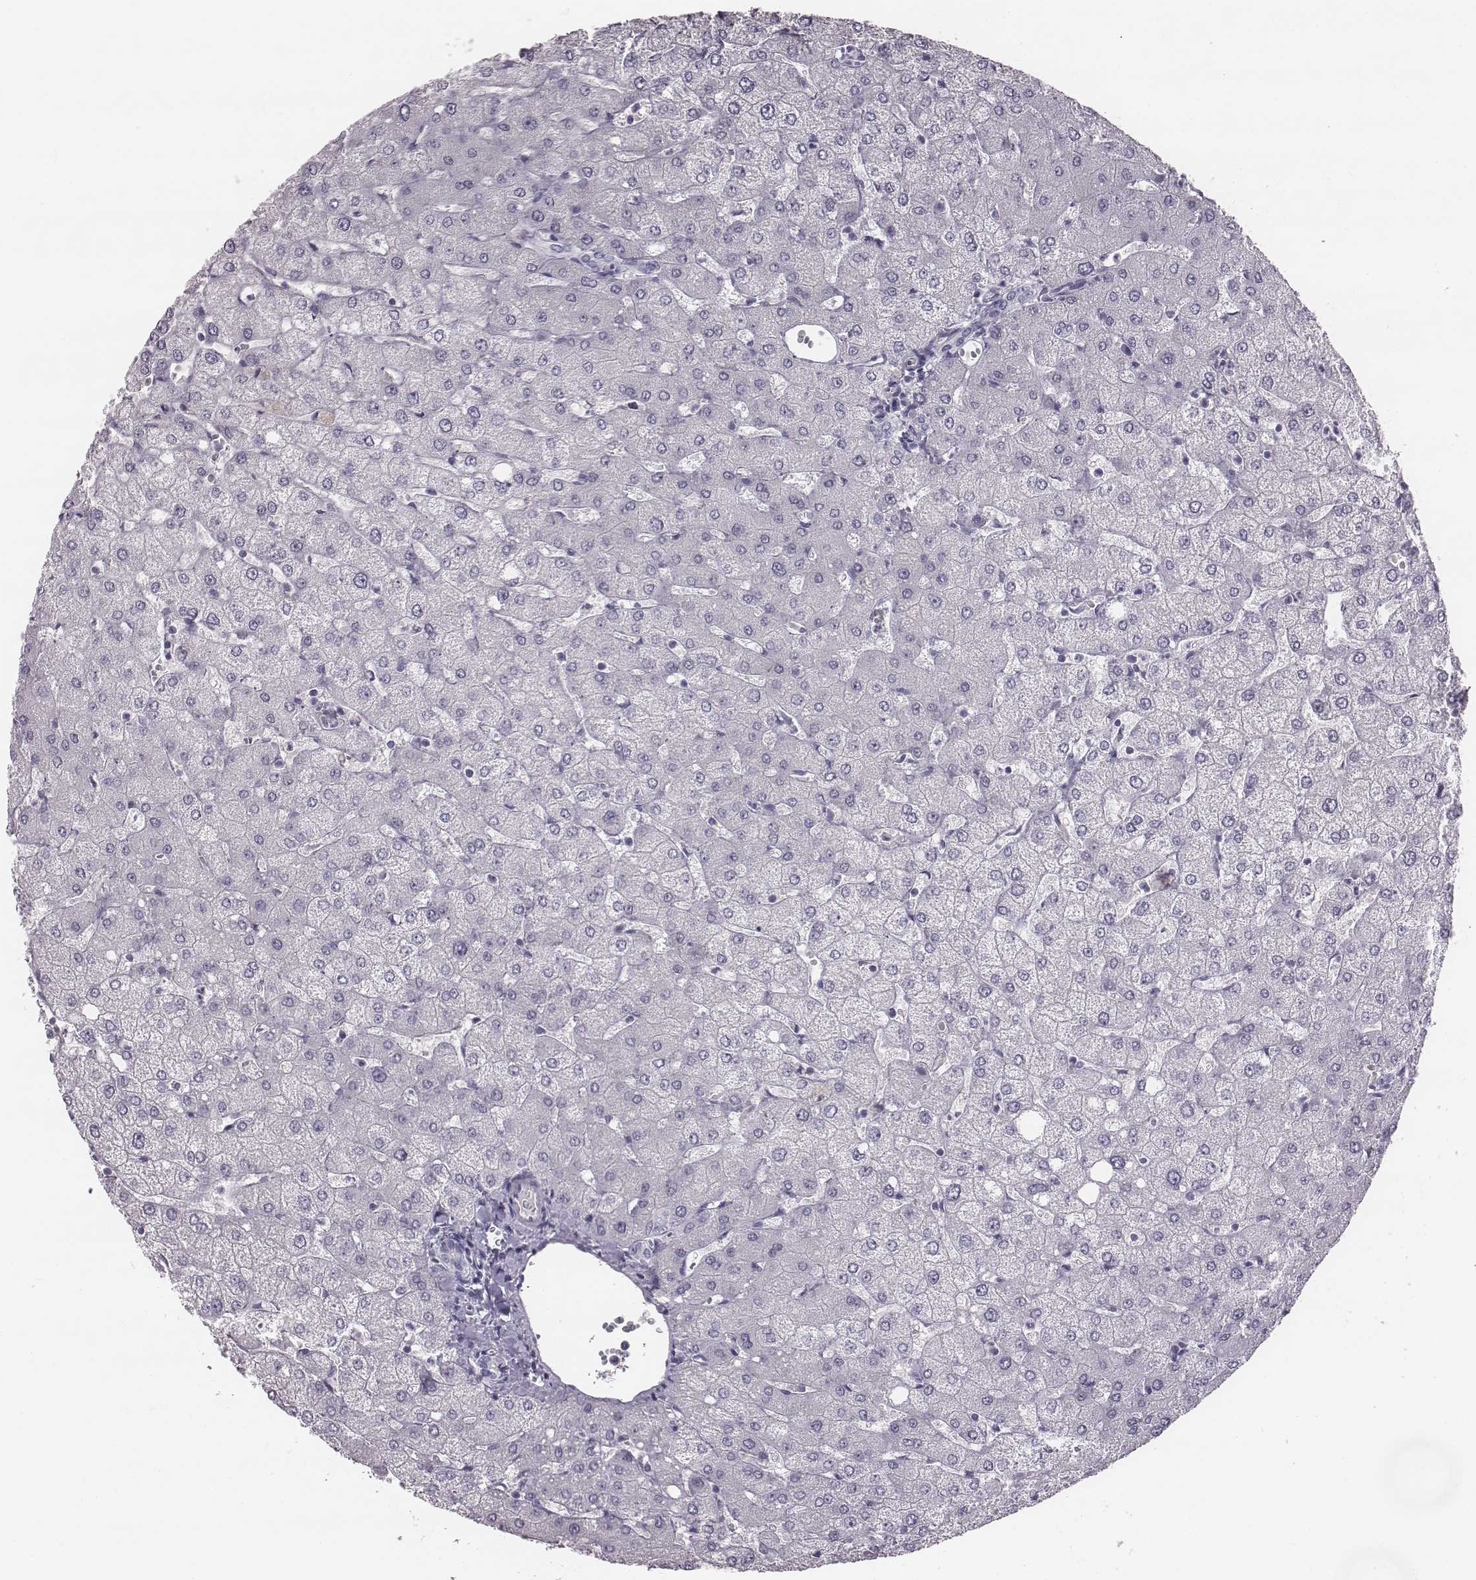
{"staining": {"intensity": "negative", "quantity": "none", "location": "none"}, "tissue": "liver", "cell_type": "Cholangiocytes", "image_type": "normal", "snomed": [{"axis": "morphology", "description": "Normal tissue, NOS"}, {"axis": "topography", "description": "Liver"}], "caption": "There is no significant expression in cholangiocytes of liver. Nuclei are stained in blue.", "gene": "ENSG00000284762", "patient": {"sex": "female", "age": 54}}